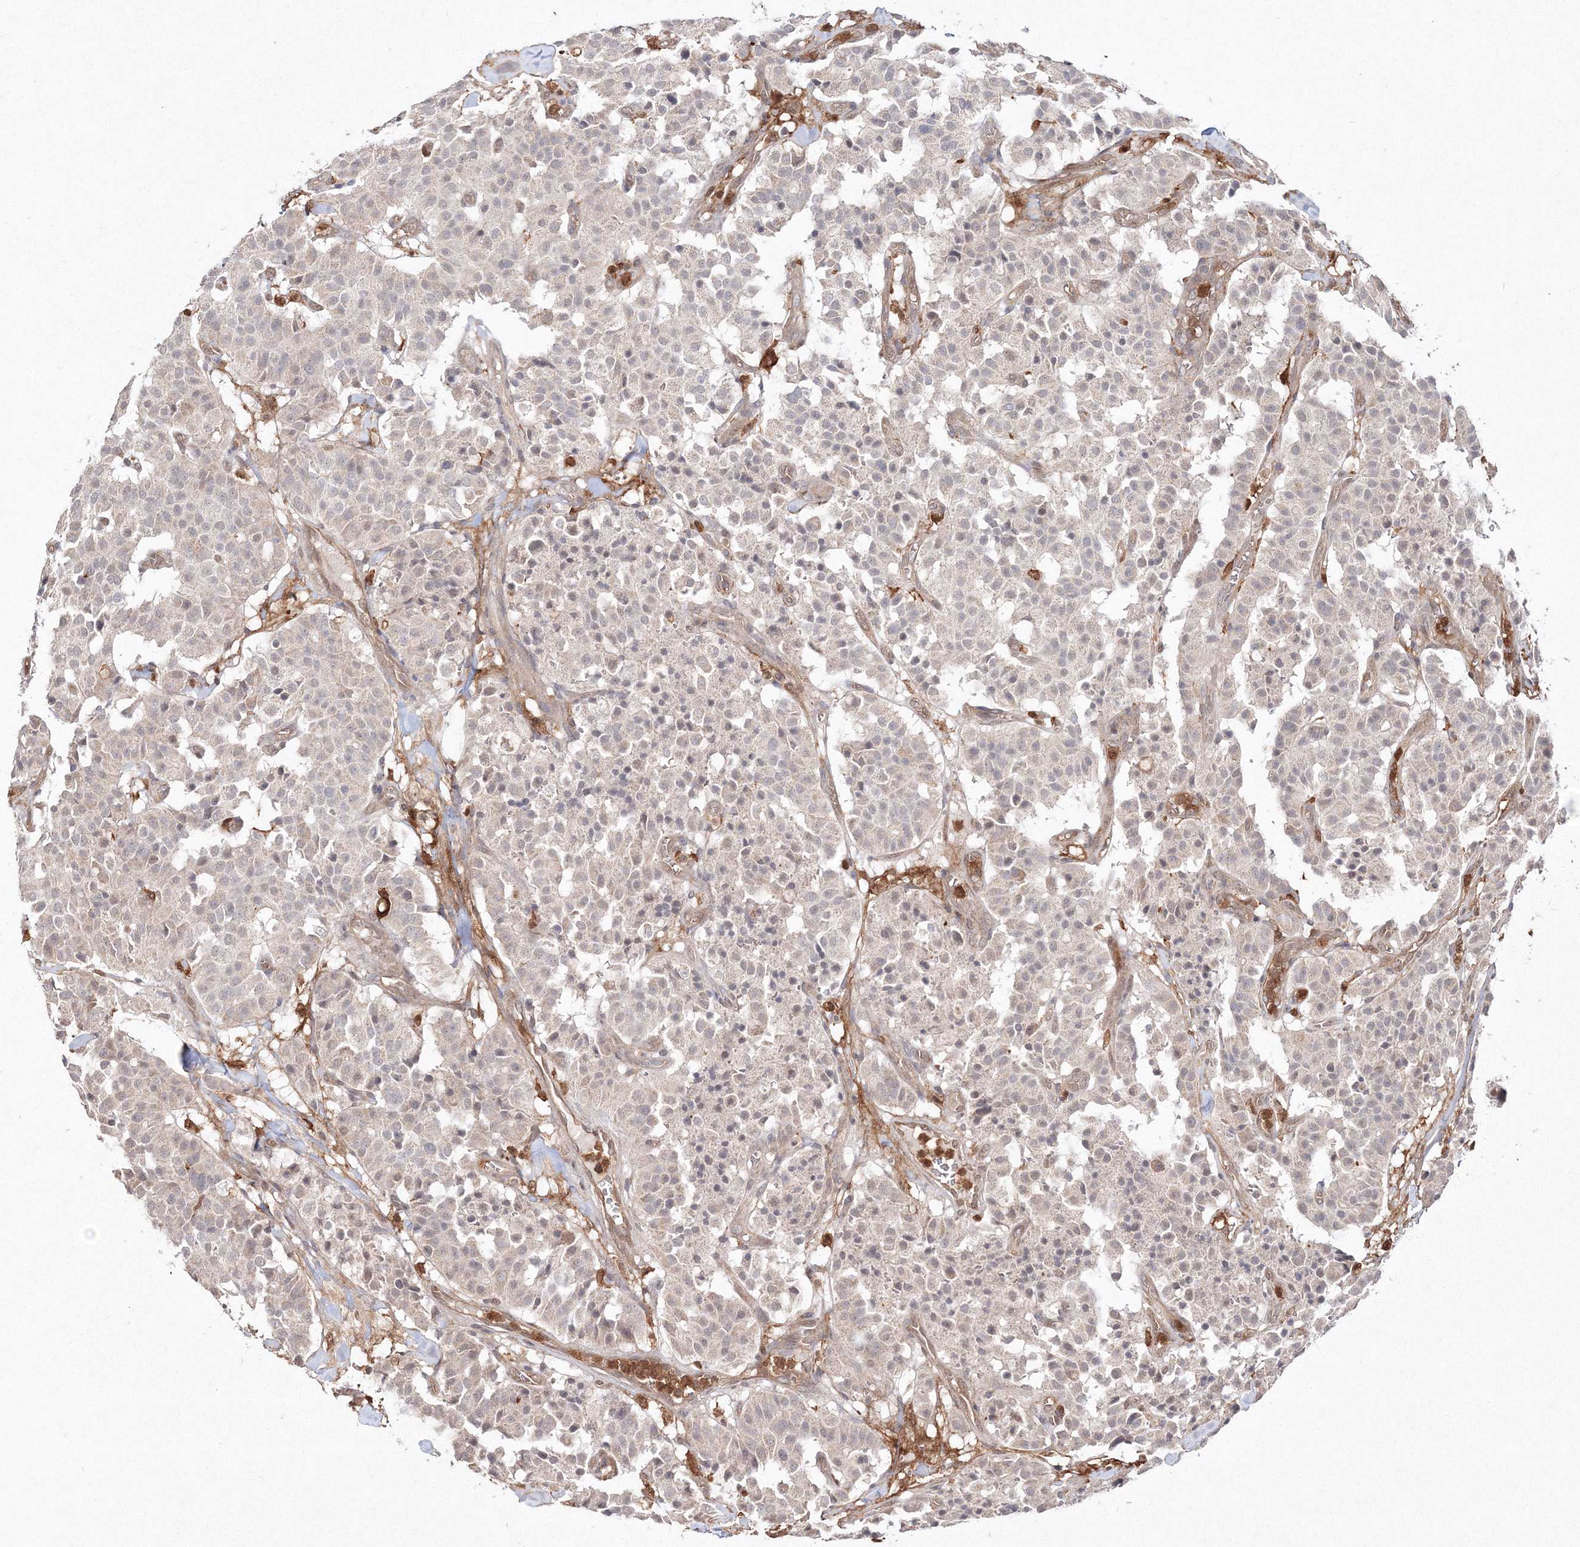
{"staining": {"intensity": "negative", "quantity": "none", "location": "none"}, "tissue": "carcinoid", "cell_type": "Tumor cells", "image_type": "cancer", "snomed": [{"axis": "morphology", "description": "Carcinoid, malignant, NOS"}, {"axis": "topography", "description": "Lung"}], "caption": "Malignant carcinoid was stained to show a protein in brown. There is no significant expression in tumor cells.", "gene": "S100A11", "patient": {"sex": "male", "age": 30}}